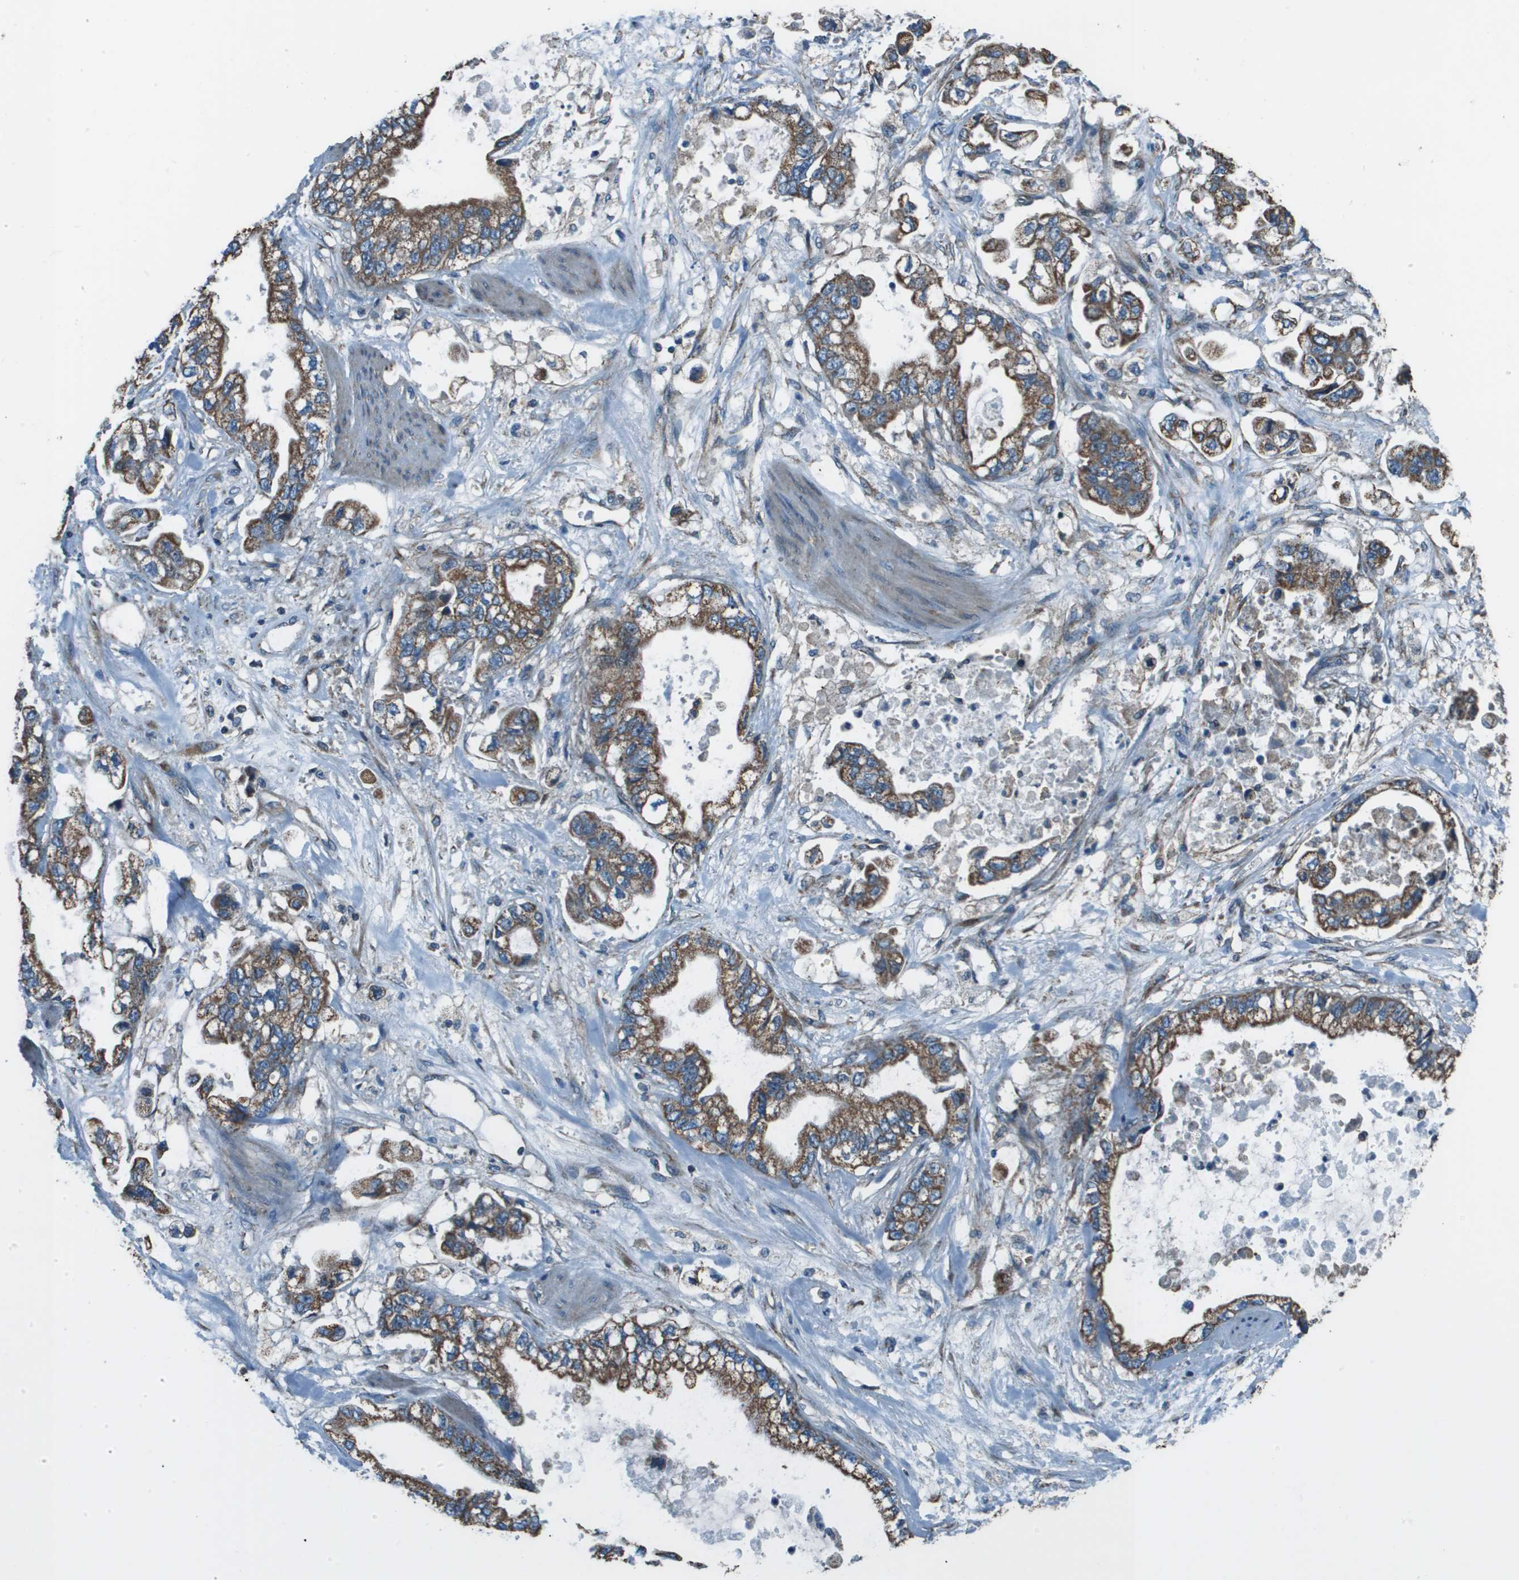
{"staining": {"intensity": "moderate", "quantity": ">75%", "location": "cytoplasmic/membranous"}, "tissue": "stomach cancer", "cell_type": "Tumor cells", "image_type": "cancer", "snomed": [{"axis": "morphology", "description": "Normal tissue, NOS"}, {"axis": "morphology", "description": "Adenocarcinoma, NOS"}, {"axis": "topography", "description": "Stomach"}], "caption": "Immunohistochemistry (DAB (3,3'-diaminobenzidine)) staining of human adenocarcinoma (stomach) shows moderate cytoplasmic/membranous protein positivity in approximately >75% of tumor cells. The staining was performed using DAB, with brown indicating positive protein expression. Nuclei are stained blue with hematoxylin.", "gene": "TMEM51", "patient": {"sex": "male", "age": 62}}